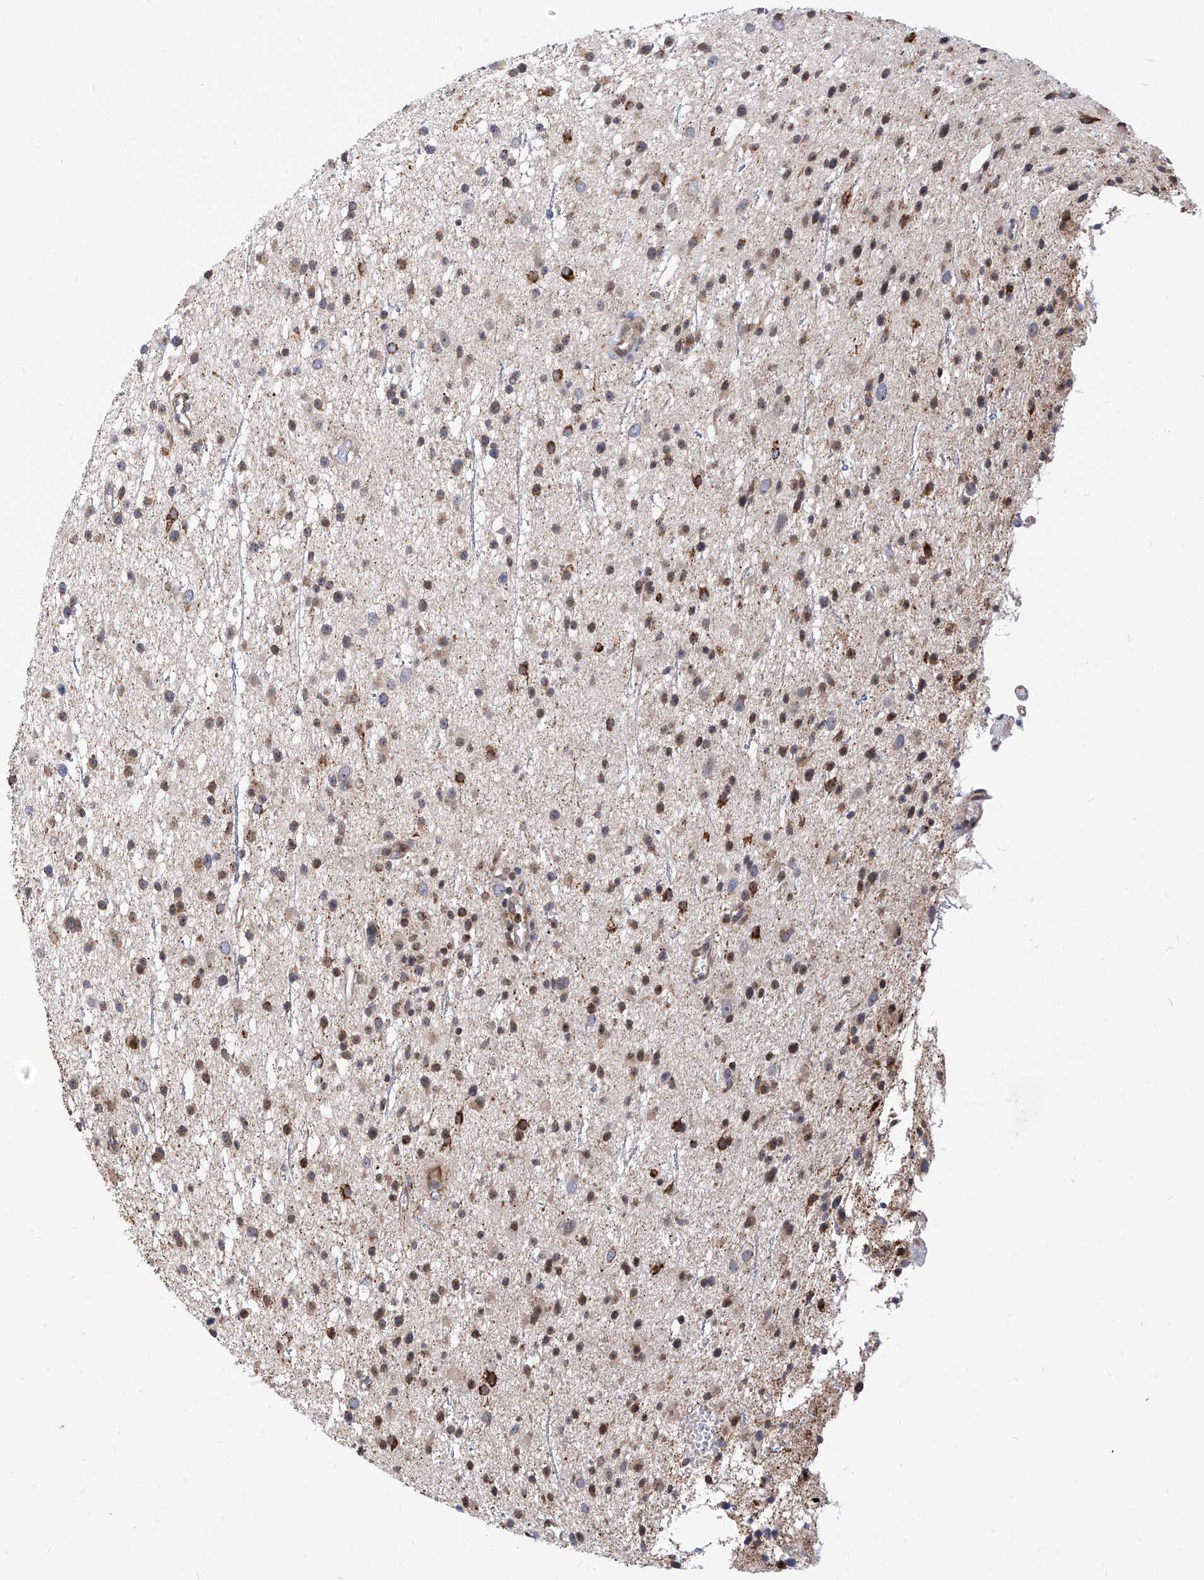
{"staining": {"intensity": "moderate", "quantity": ">75%", "location": "cytoplasmic/membranous"}, "tissue": "glioma", "cell_type": "Tumor cells", "image_type": "cancer", "snomed": [{"axis": "morphology", "description": "Glioma, malignant, Low grade"}, {"axis": "topography", "description": "Cerebral cortex"}], "caption": "Immunohistochemistry histopathology image of human malignant glioma (low-grade) stained for a protein (brown), which shows medium levels of moderate cytoplasmic/membranous expression in about >75% of tumor cells.", "gene": "TTLL8", "patient": {"sex": "female", "age": 39}}